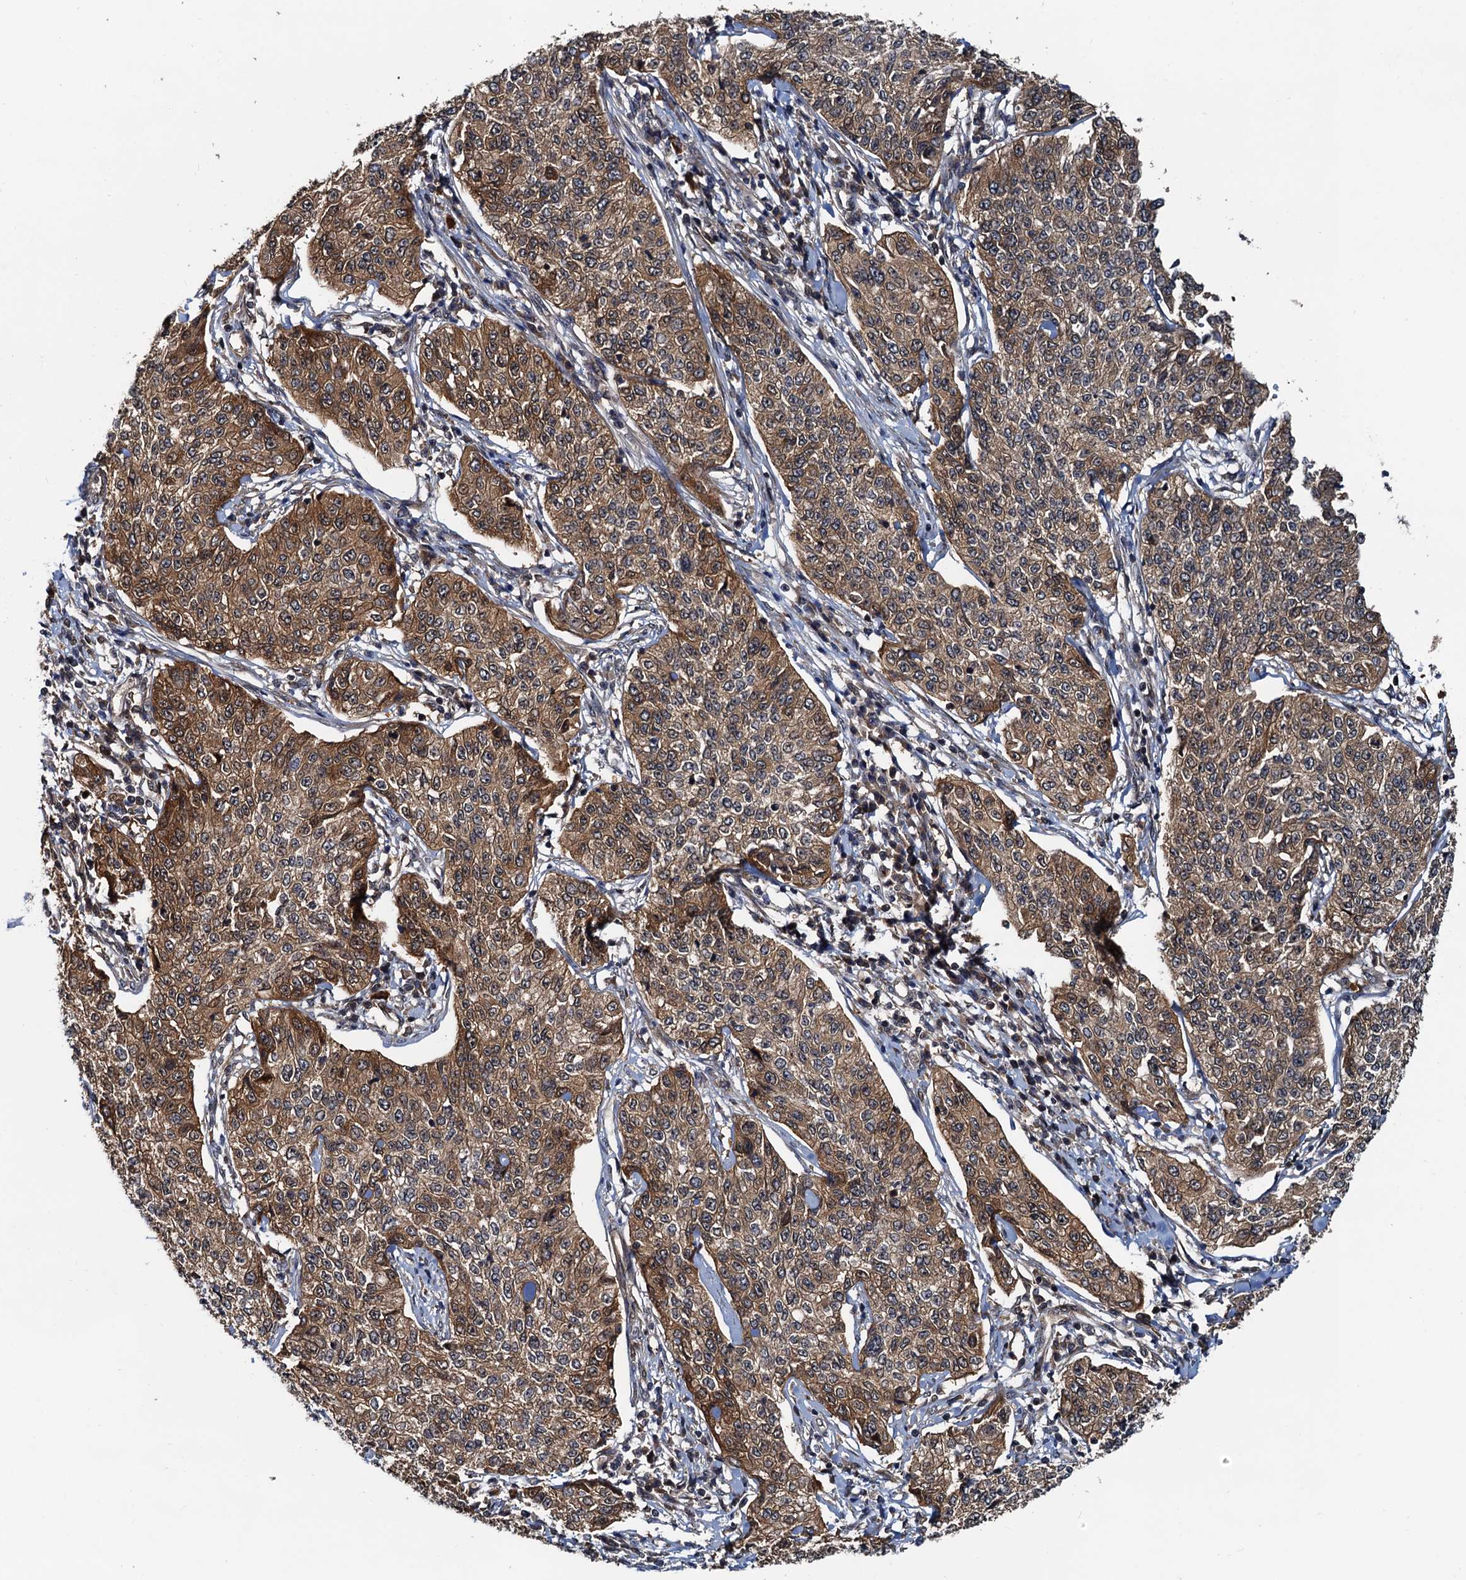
{"staining": {"intensity": "moderate", "quantity": ">75%", "location": "cytoplasmic/membranous"}, "tissue": "cervical cancer", "cell_type": "Tumor cells", "image_type": "cancer", "snomed": [{"axis": "morphology", "description": "Squamous cell carcinoma, NOS"}, {"axis": "topography", "description": "Cervix"}], "caption": "Cervical cancer tissue displays moderate cytoplasmic/membranous positivity in about >75% of tumor cells", "gene": "AAGAB", "patient": {"sex": "female", "age": 35}}